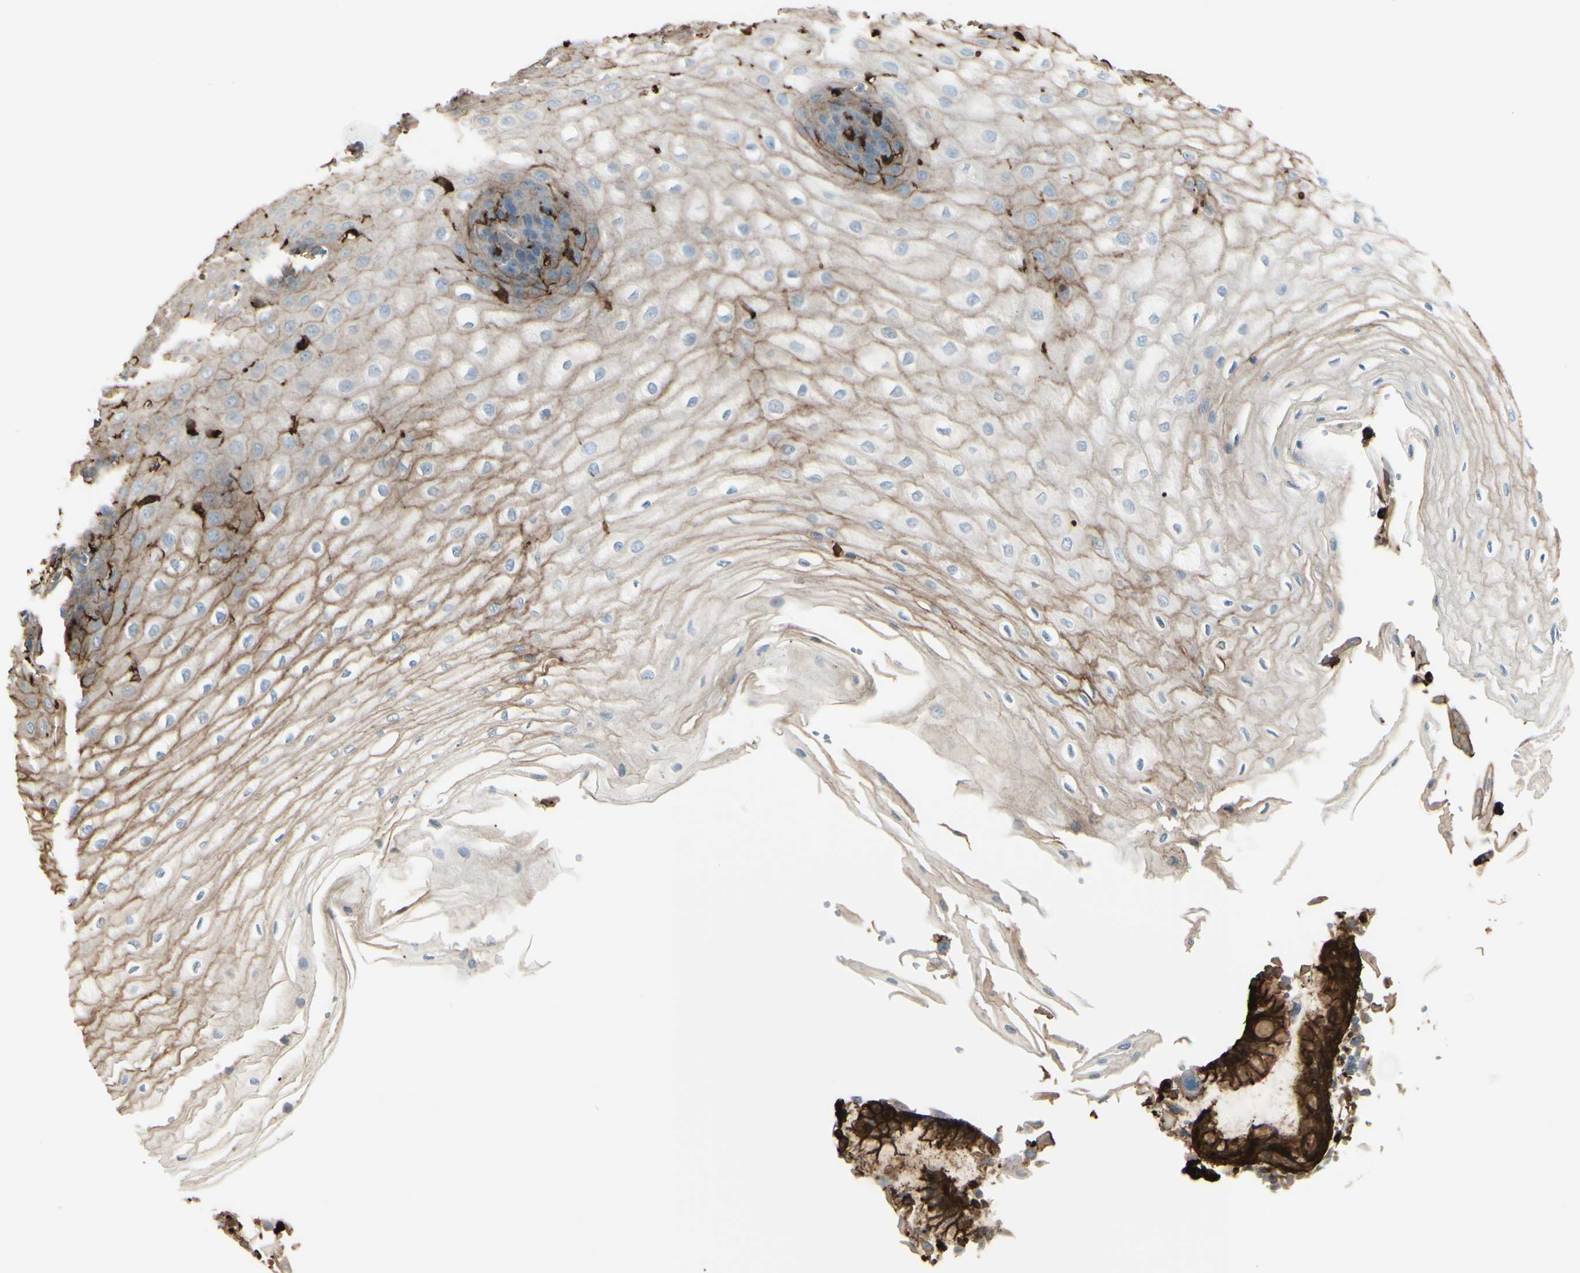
{"staining": {"intensity": "weak", "quantity": ">75%", "location": "cytoplasmic/membranous"}, "tissue": "esophagus", "cell_type": "Squamous epithelial cells", "image_type": "normal", "snomed": [{"axis": "morphology", "description": "Normal tissue, NOS"}, {"axis": "morphology", "description": "Squamous cell carcinoma, NOS"}, {"axis": "topography", "description": "Esophagus"}], "caption": "Immunohistochemistry (IHC) of benign human esophagus demonstrates low levels of weak cytoplasmic/membranous positivity in about >75% of squamous epithelial cells.", "gene": "GSN", "patient": {"sex": "male", "age": 65}}